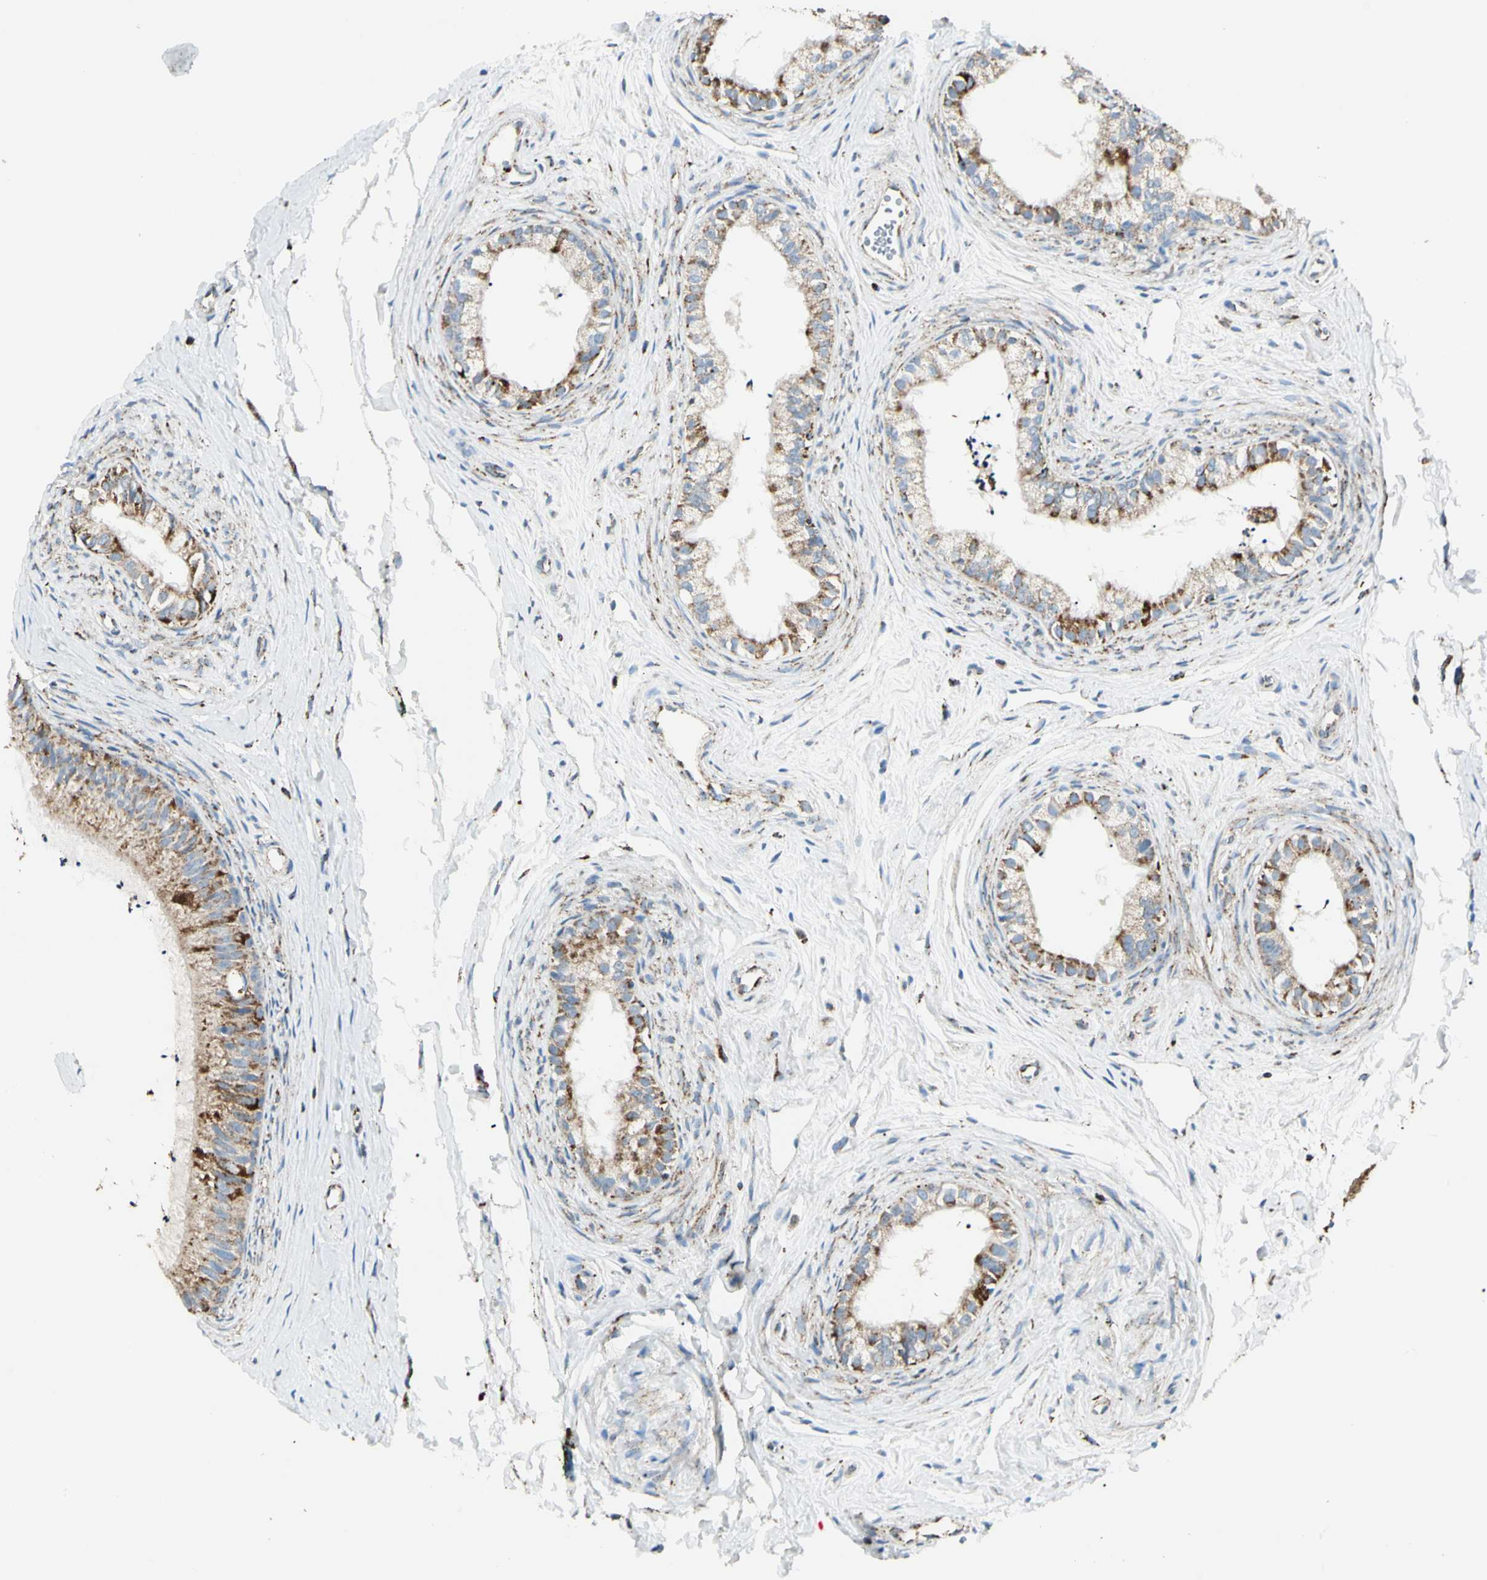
{"staining": {"intensity": "moderate", "quantity": ">75%", "location": "cytoplasmic/membranous"}, "tissue": "epididymis", "cell_type": "Glandular cells", "image_type": "normal", "snomed": [{"axis": "morphology", "description": "Normal tissue, NOS"}, {"axis": "topography", "description": "Epididymis"}], "caption": "Epididymis stained for a protein (brown) reveals moderate cytoplasmic/membranous positive expression in approximately >75% of glandular cells.", "gene": "ME2", "patient": {"sex": "male", "age": 56}}